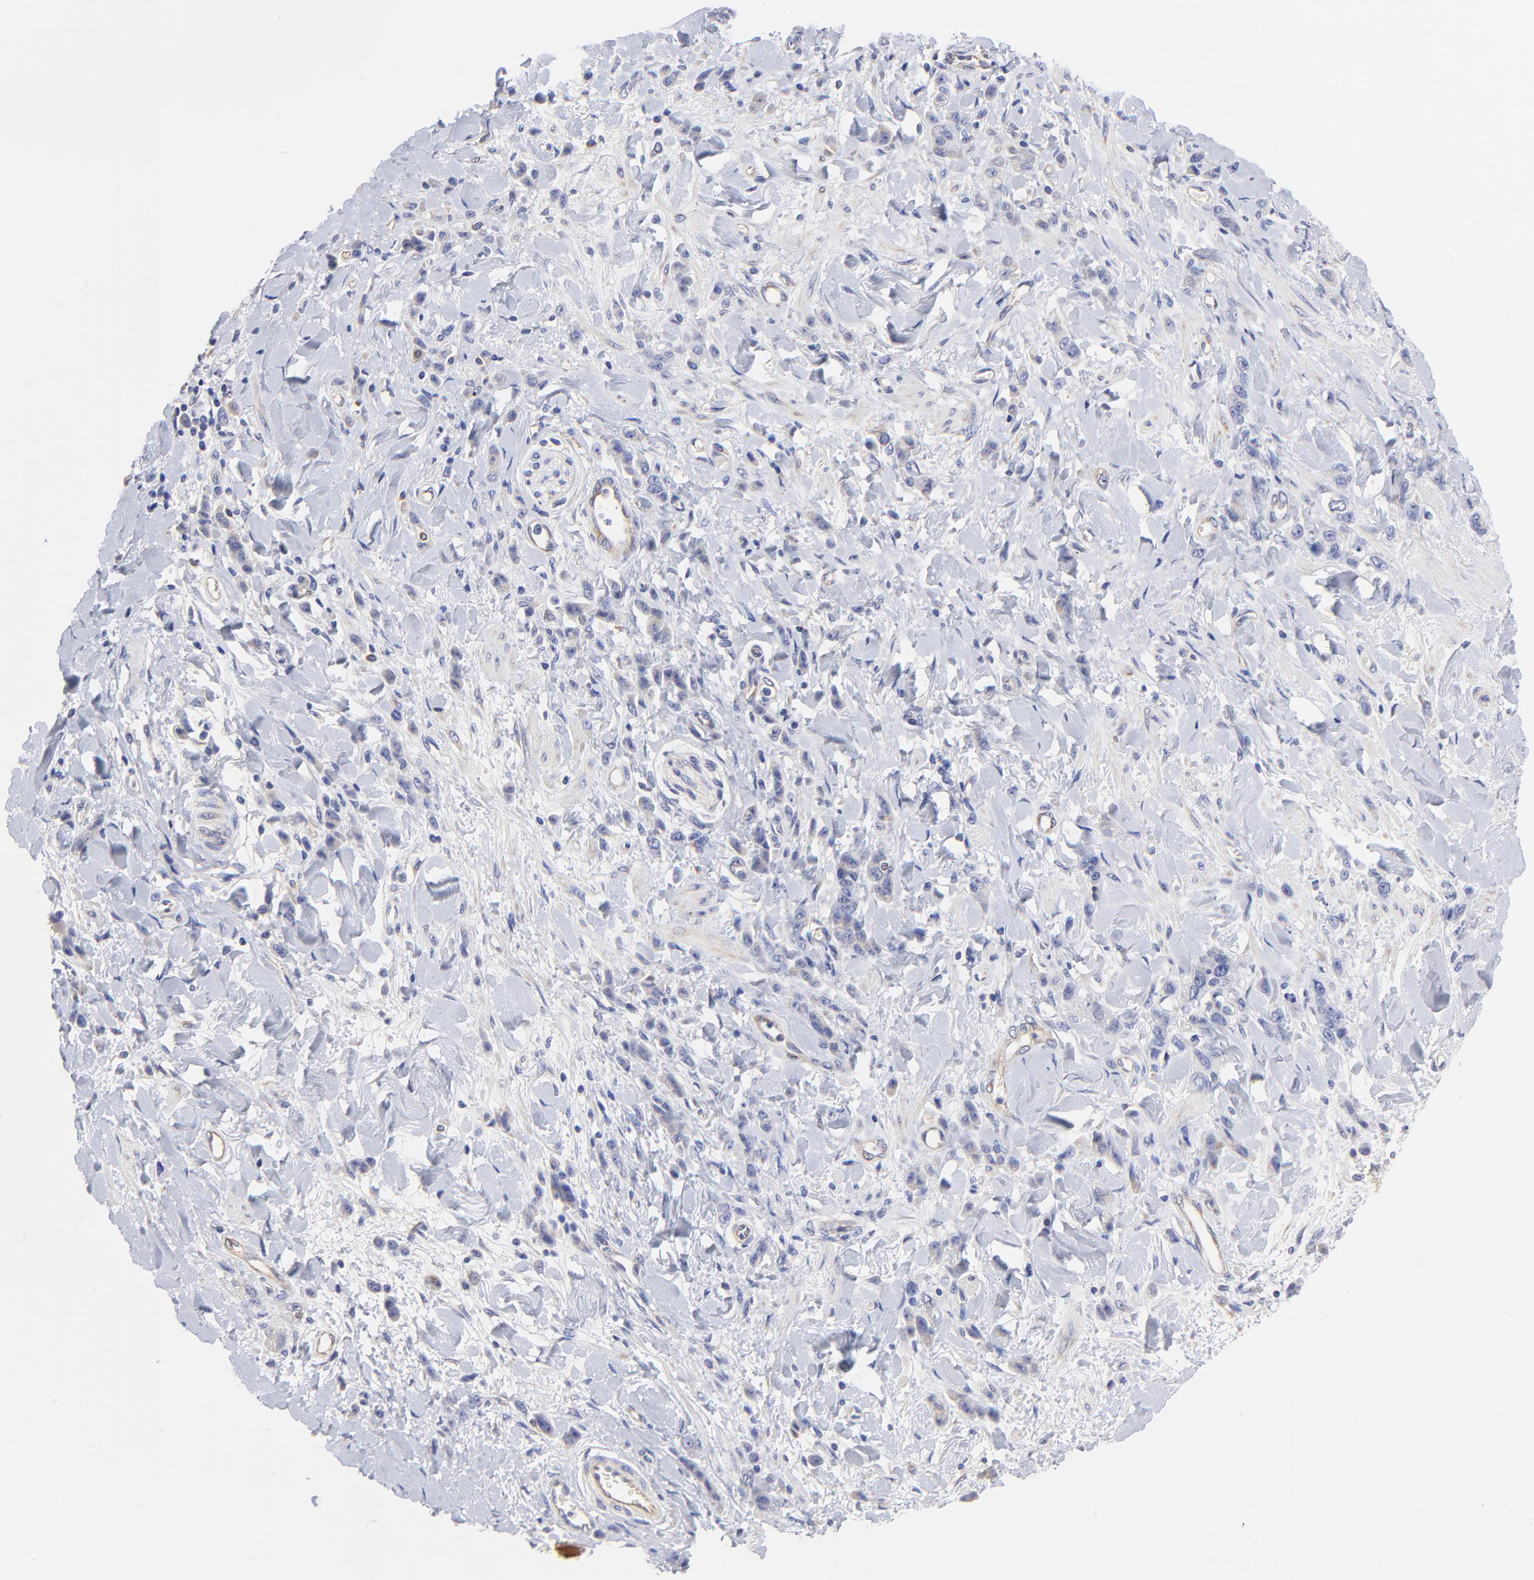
{"staining": {"intensity": "negative", "quantity": "none", "location": "none"}, "tissue": "stomach cancer", "cell_type": "Tumor cells", "image_type": "cancer", "snomed": [{"axis": "morphology", "description": "Normal tissue, NOS"}, {"axis": "morphology", "description": "Adenocarcinoma, NOS"}, {"axis": "topography", "description": "Stomach"}], "caption": "Tumor cells are negative for brown protein staining in stomach cancer. (DAB (3,3'-diaminobenzidine) immunohistochemistry with hematoxylin counter stain).", "gene": "HS3ST1", "patient": {"sex": "male", "age": 82}}